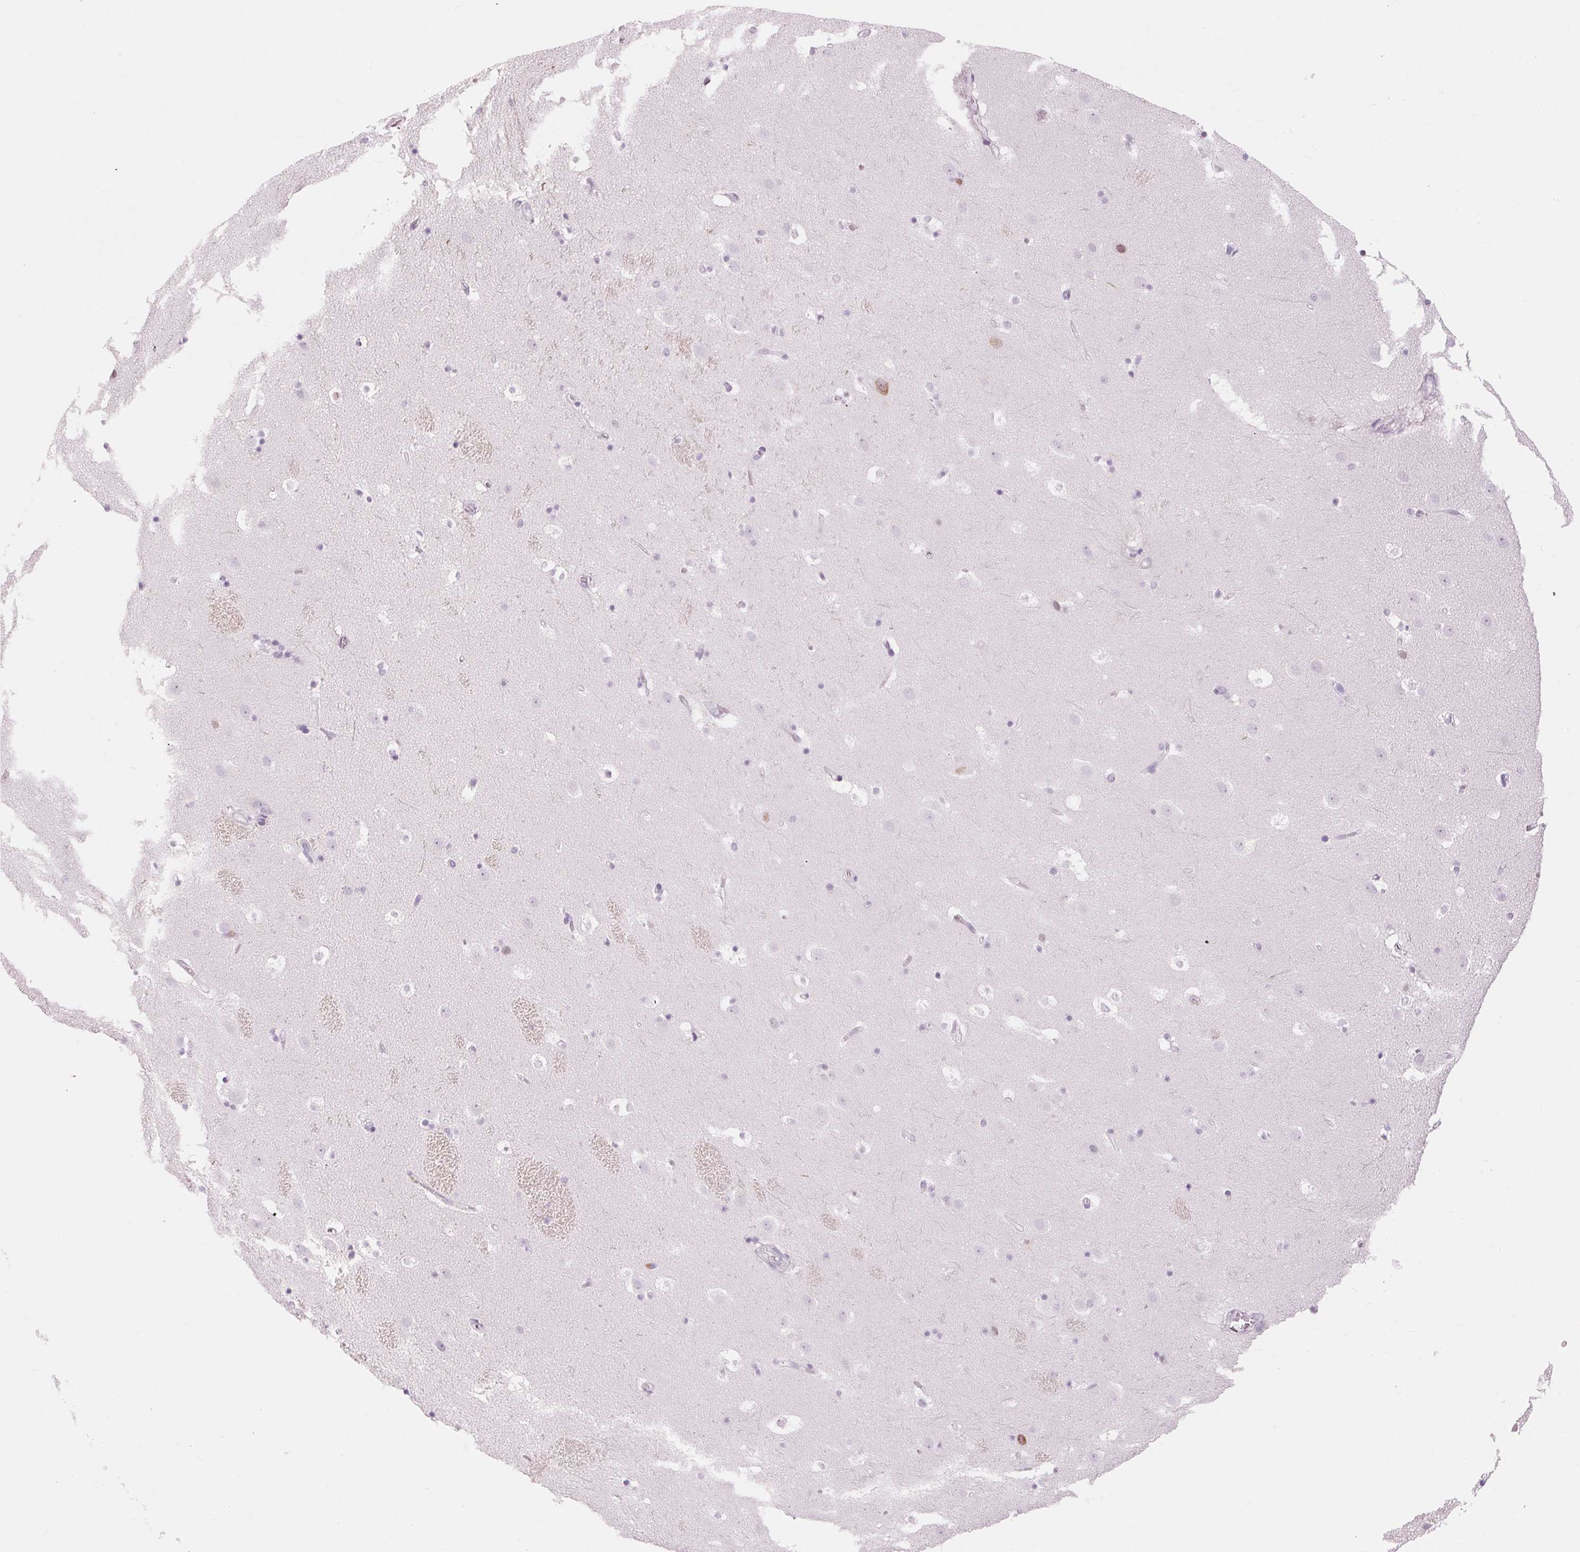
{"staining": {"intensity": "negative", "quantity": "none", "location": "none"}, "tissue": "caudate", "cell_type": "Glial cells", "image_type": "normal", "snomed": [{"axis": "morphology", "description": "Normal tissue, NOS"}, {"axis": "topography", "description": "Lateral ventricle wall"}], "caption": "A high-resolution photomicrograph shows immunohistochemistry (IHC) staining of unremarkable caudate, which reveals no significant staining in glial cells.", "gene": "KLK7", "patient": {"sex": "male", "age": 37}}